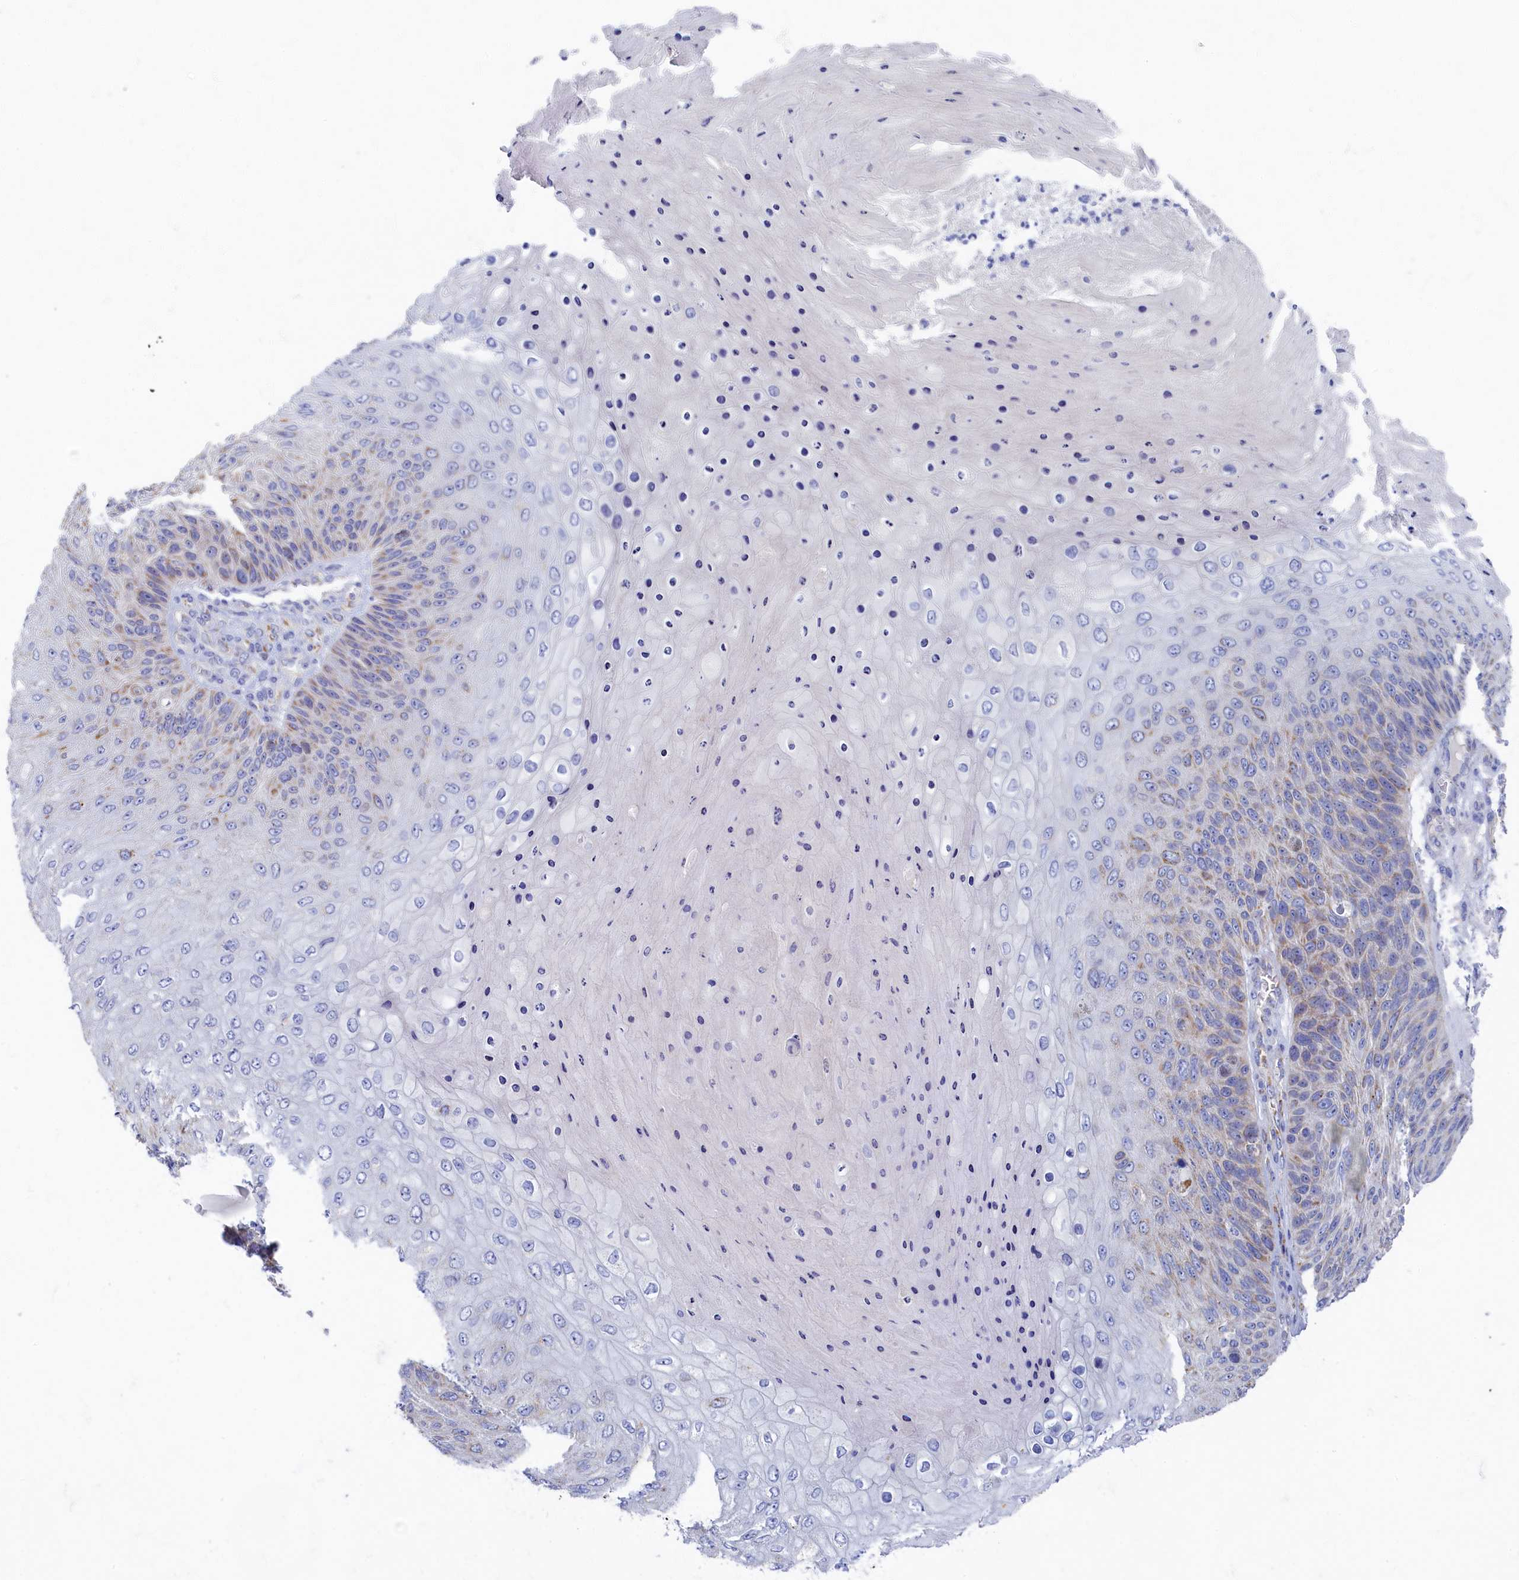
{"staining": {"intensity": "weak", "quantity": "<25%", "location": "cytoplasmic/membranous"}, "tissue": "skin cancer", "cell_type": "Tumor cells", "image_type": "cancer", "snomed": [{"axis": "morphology", "description": "Squamous cell carcinoma, NOS"}, {"axis": "topography", "description": "Skin"}], "caption": "Tumor cells are negative for protein expression in human skin squamous cell carcinoma. (Stains: DAB immunohistochemistry (IHC) with hematoxylin counter stain, Microscopy: brightfield microscopy at high magnification).", "gene": "OCIAD2", "patient": {"sex": "female", "age": 88}}